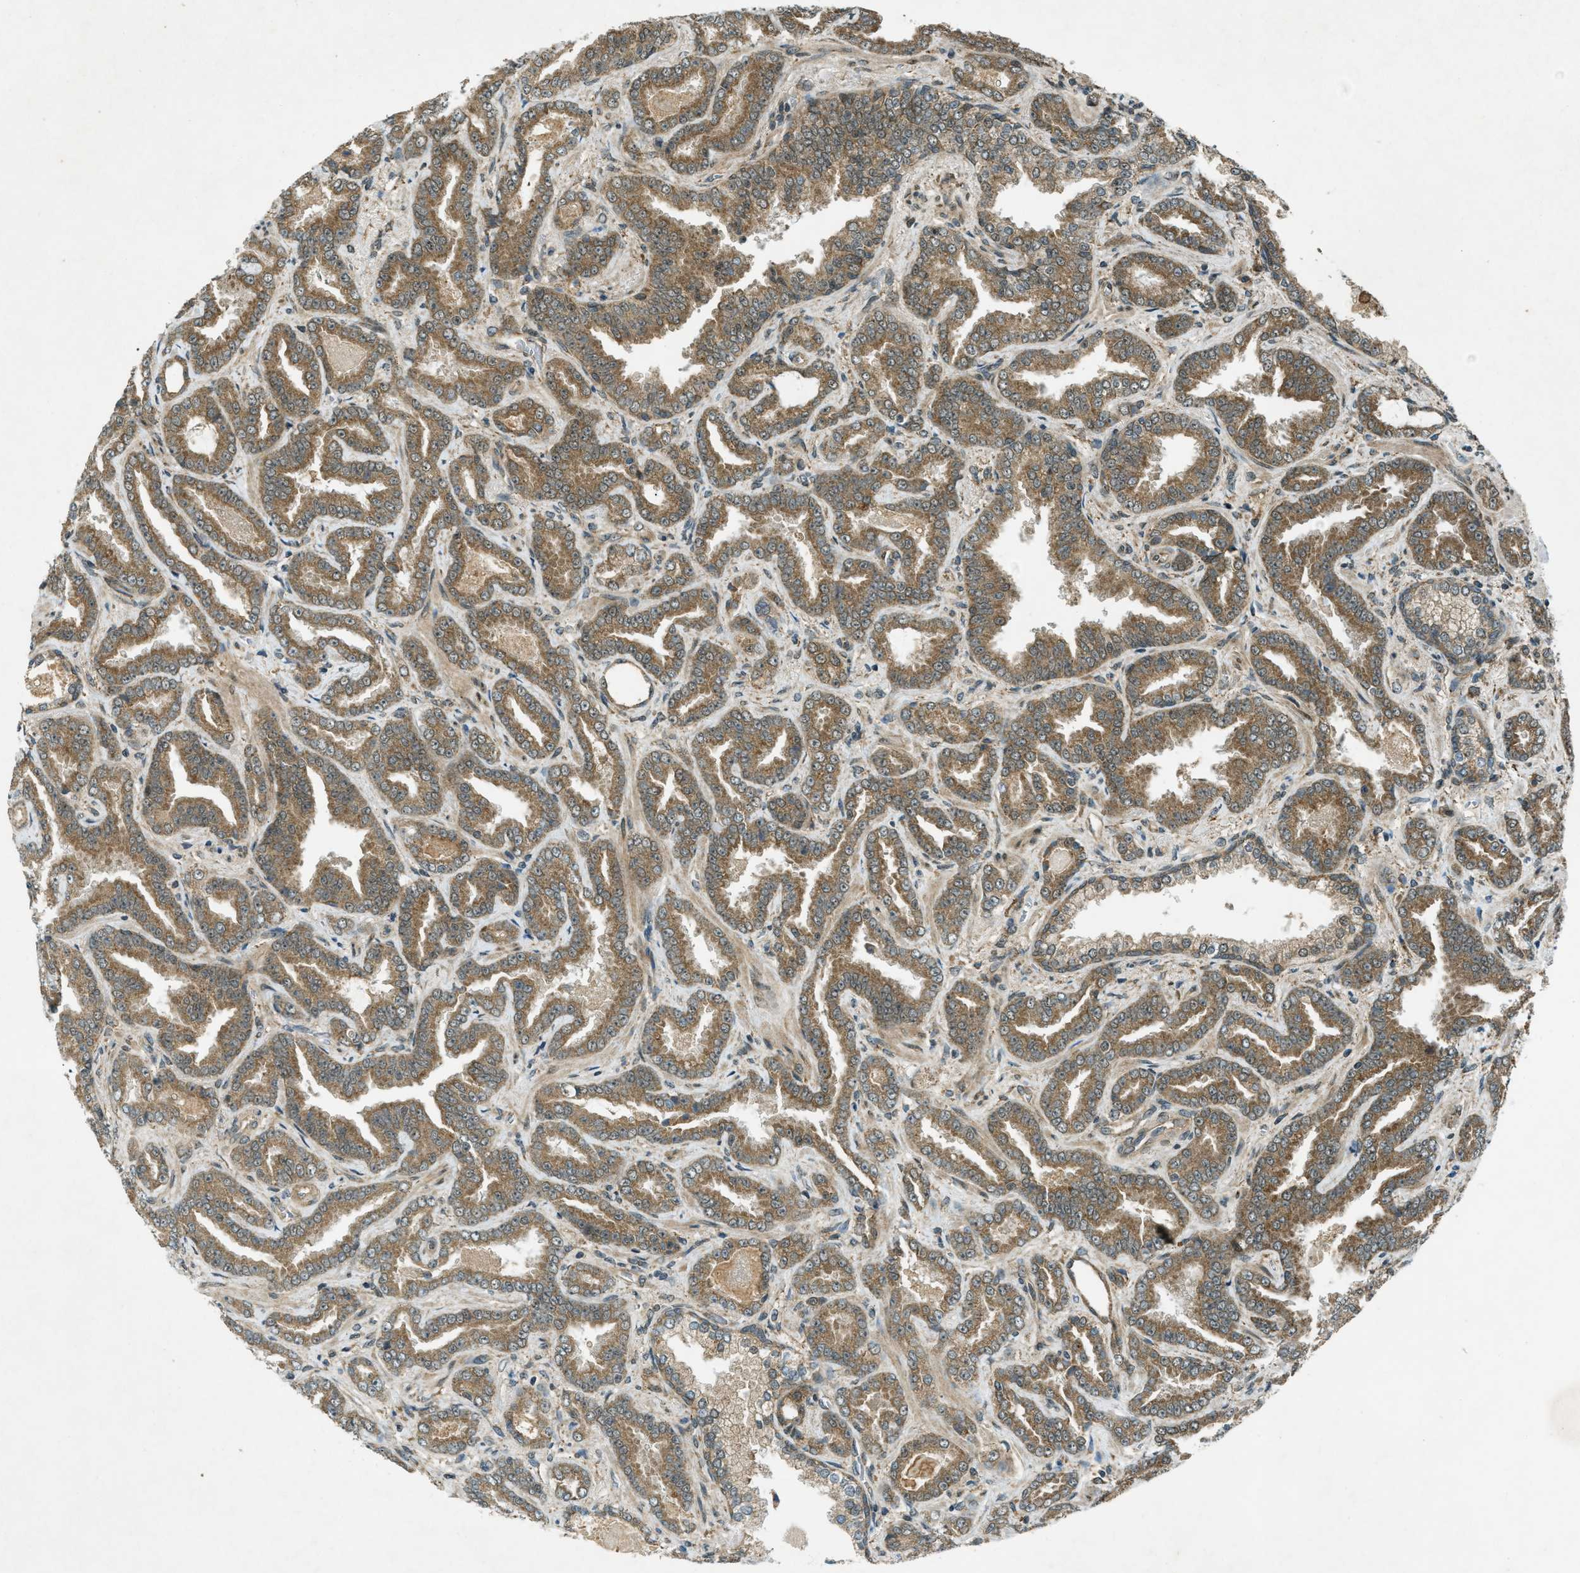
{"staining": {"intensity": "moderate", "quantity": ">75%", "location": "cytoplasmic/membranous"}, "tissue": "prostate cancer", "cell_type": "Tumor cells", "image_type": "cancer", "snomed": [{"axis": "morphology", "description": "Adenocarcinoma, Low grade"}, {"axis": "topography", "description": "Prostate"}], "caption": "A brown stain highlights moderate cytoplasmic/membranous positivity of a protein in adenocarcinoma (low-grade) (prostate) tumor cells.", "gene": "EIF2AK3", "patient": {"sex": "male", "age": 60}}